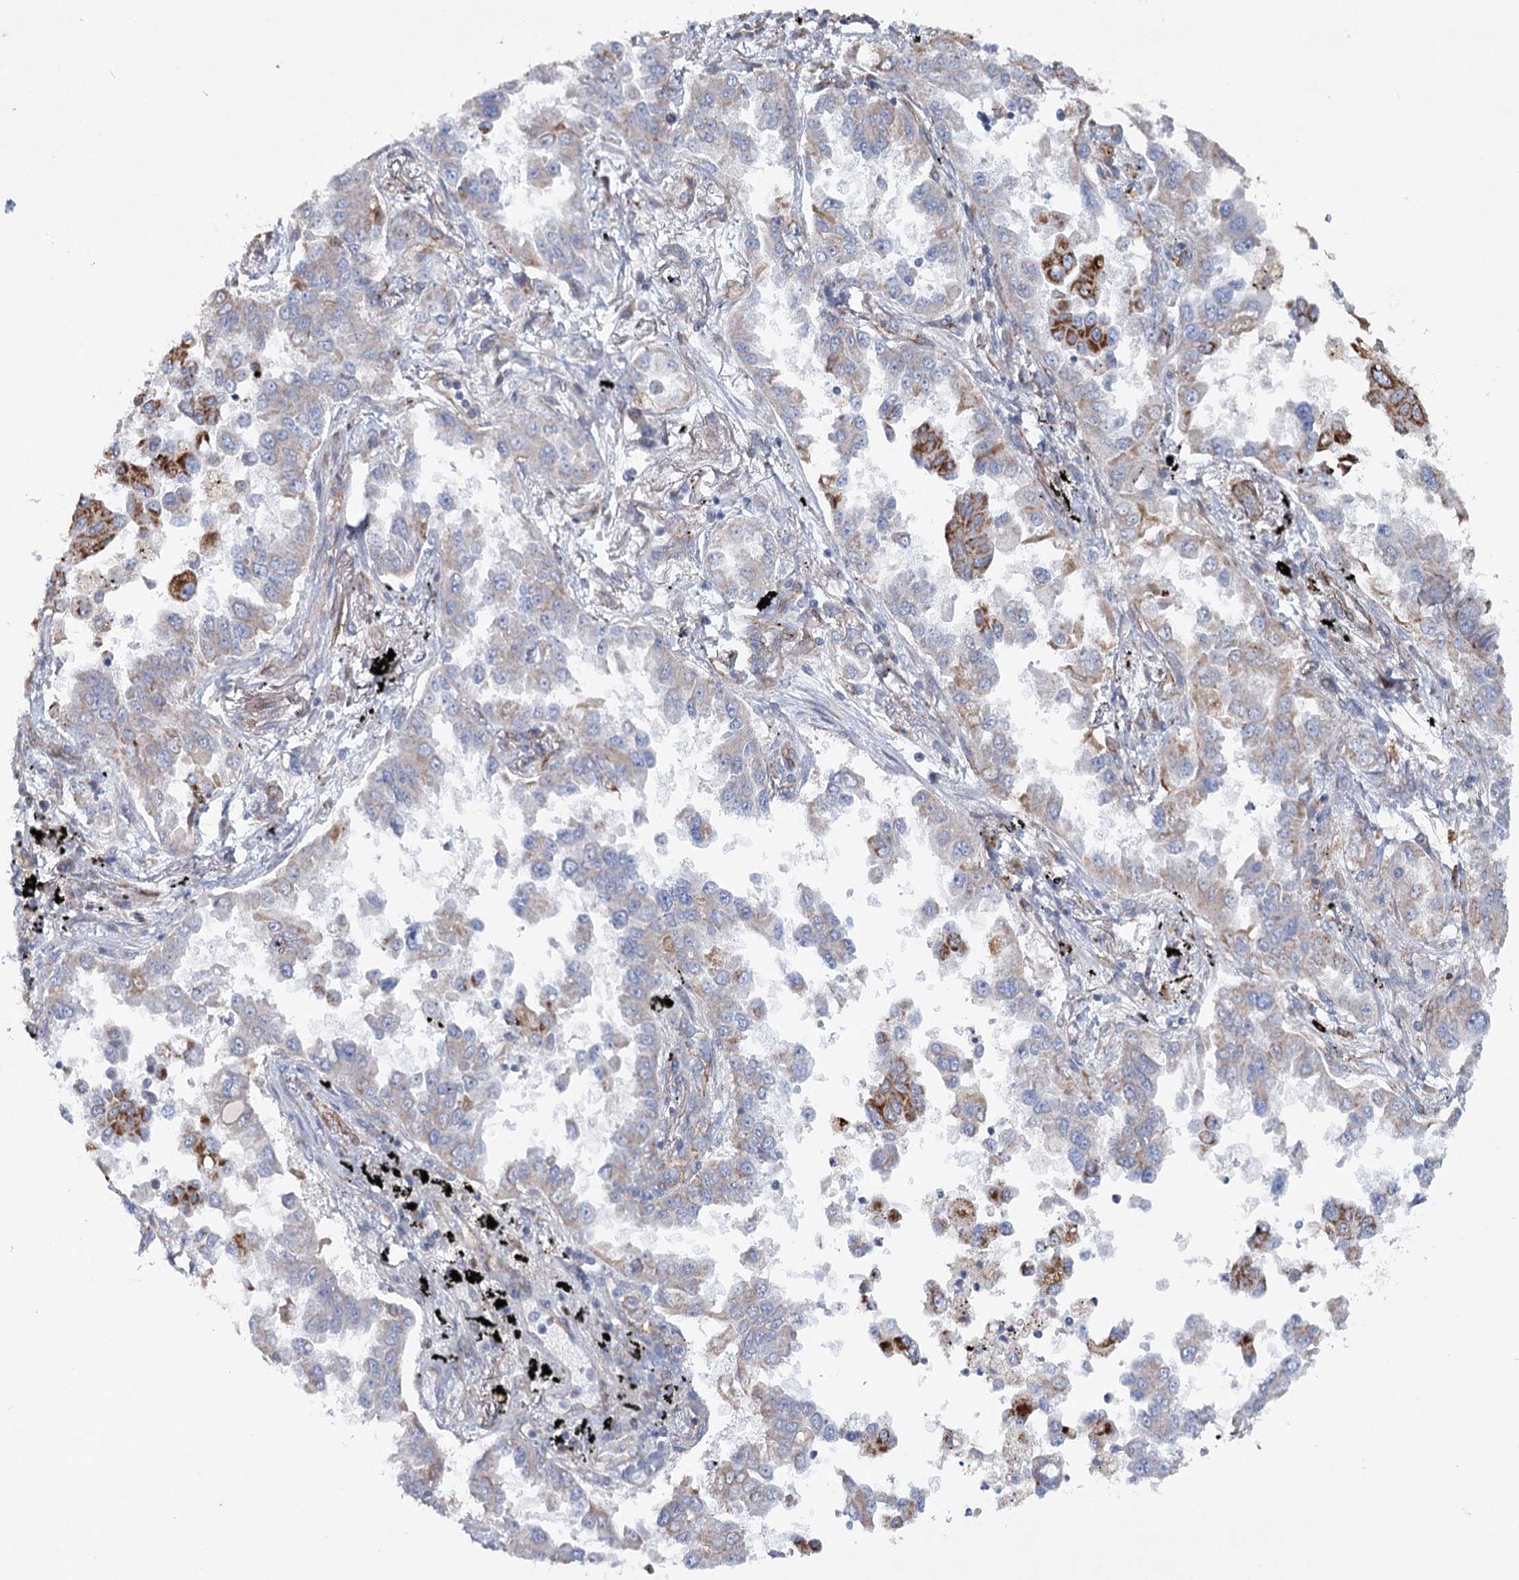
{"staining": {"intensity": "moderate", "quantity": "<25%", "location": "cytoplasmic/membranous"}, "tissue": "lung cancer", "cell_type": "Tumor cells", "image_type": "cancer", "snomed": [{"axis": "morphology", "description": "Adenocarcinoma, NOS"}, {"axis": "topography", "description": "Lung"}], "caption": "An image showing moderate cytoplasmic/membranous expression in about <25% of tumor cells in adenocarcinoma (lung), as visualized by brown immunohistochemical staining.", "gene": "TMEM164", "patient": {"sex": "female", "age": 67}}